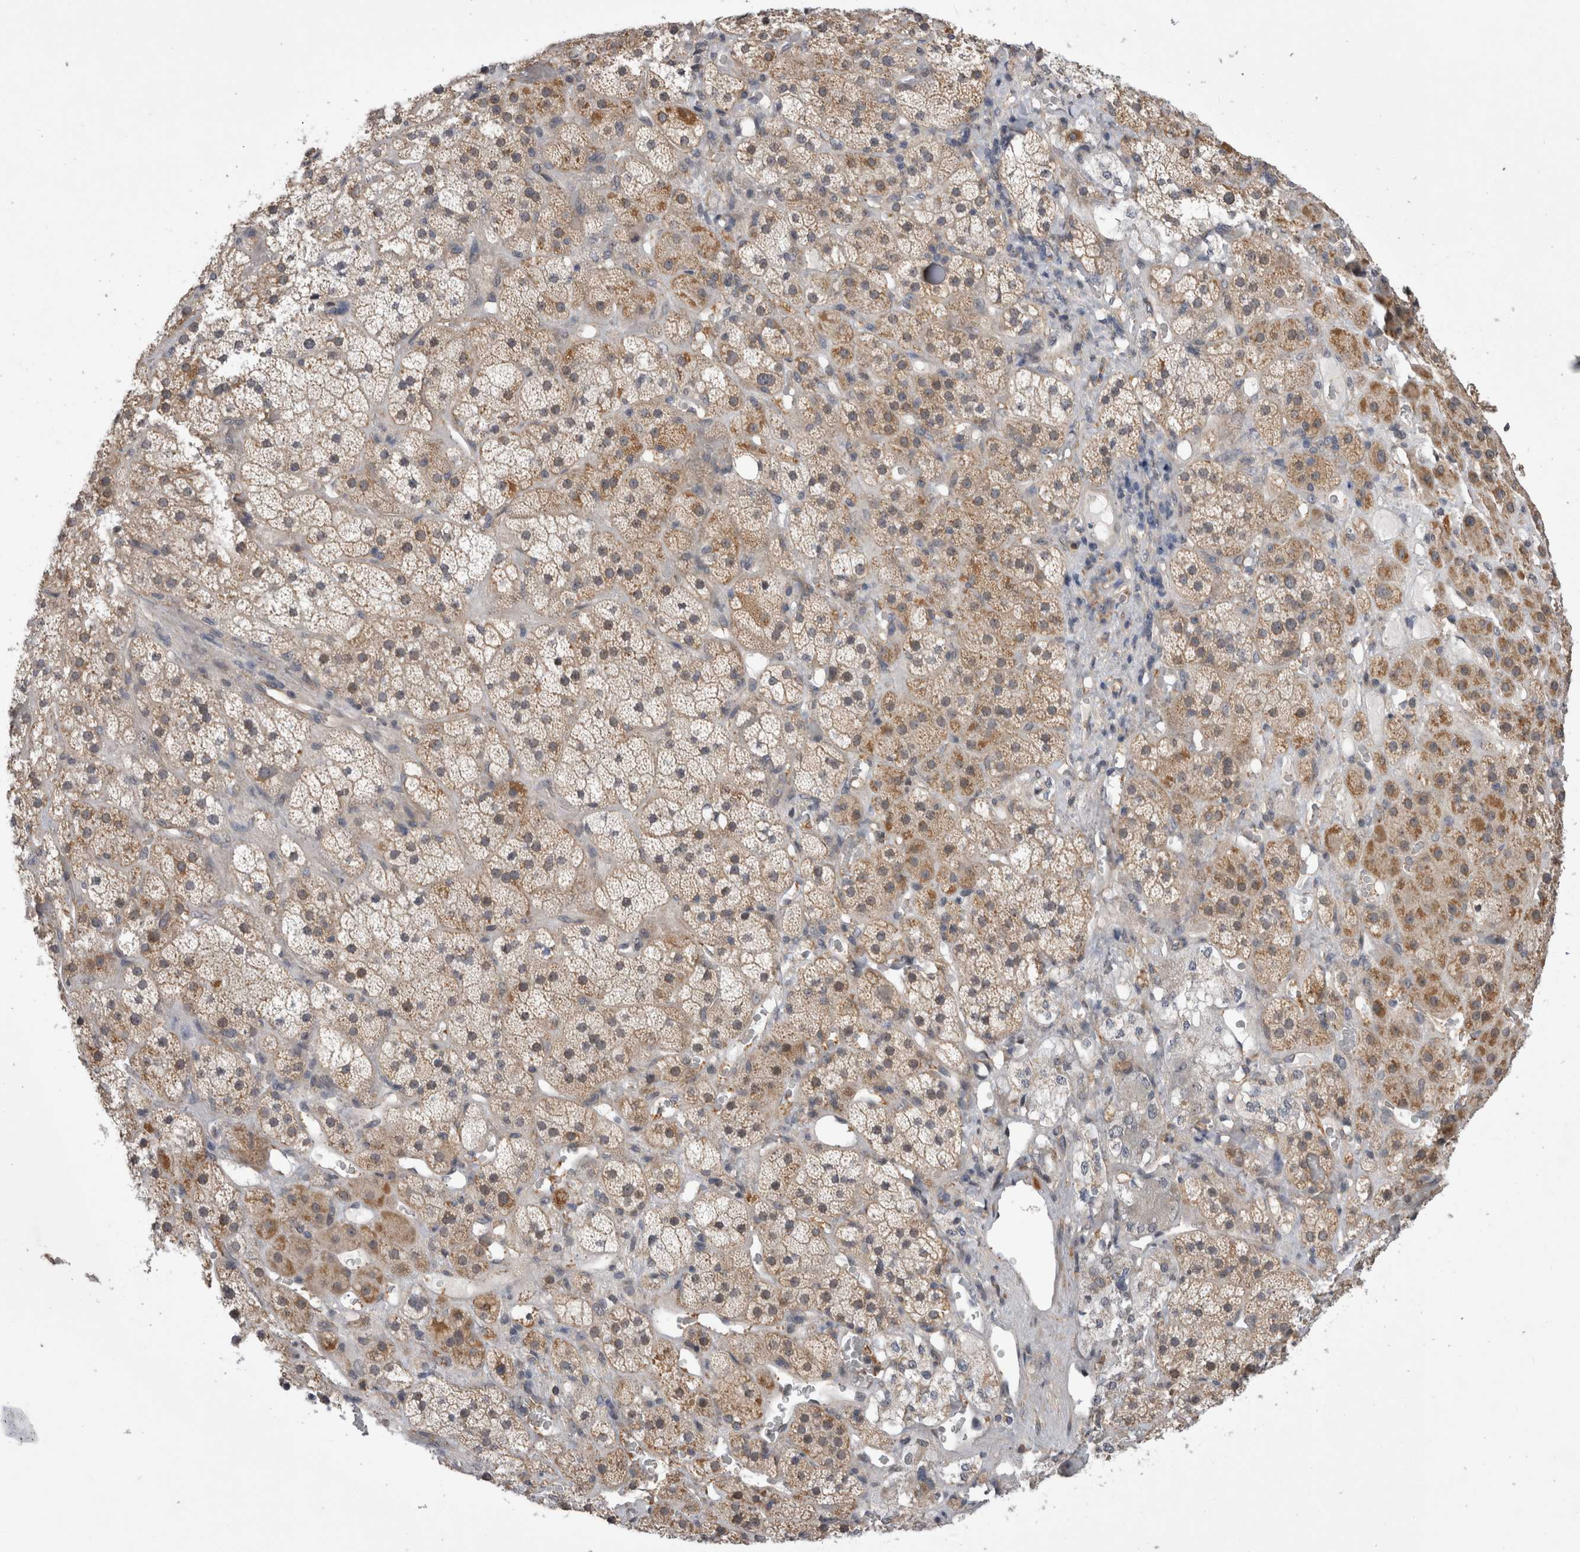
{"staining": {"intensity": "moderate", "quantity": "25%-75%", "location": "cytoplasmic/membranous"}, "tissue": "adrenal gland", "cell_type": "Glandular cells", "image_type": "normal", "snomed": [{"axis": "morphology", "description": "Normal tissue, NOS"}, {"axis": "topography", "description": "Adrenal gland"}], "caption": "The immunohistochemical stain highlights moderate cytoplasmic/membranous positivity in glandular cells of normal adrenal gland. Ihc stains the protein in brown and the nuclei are stained blue.", "gene": "ARHGAP29", "patient": {"sex": "male", "age": 57}}